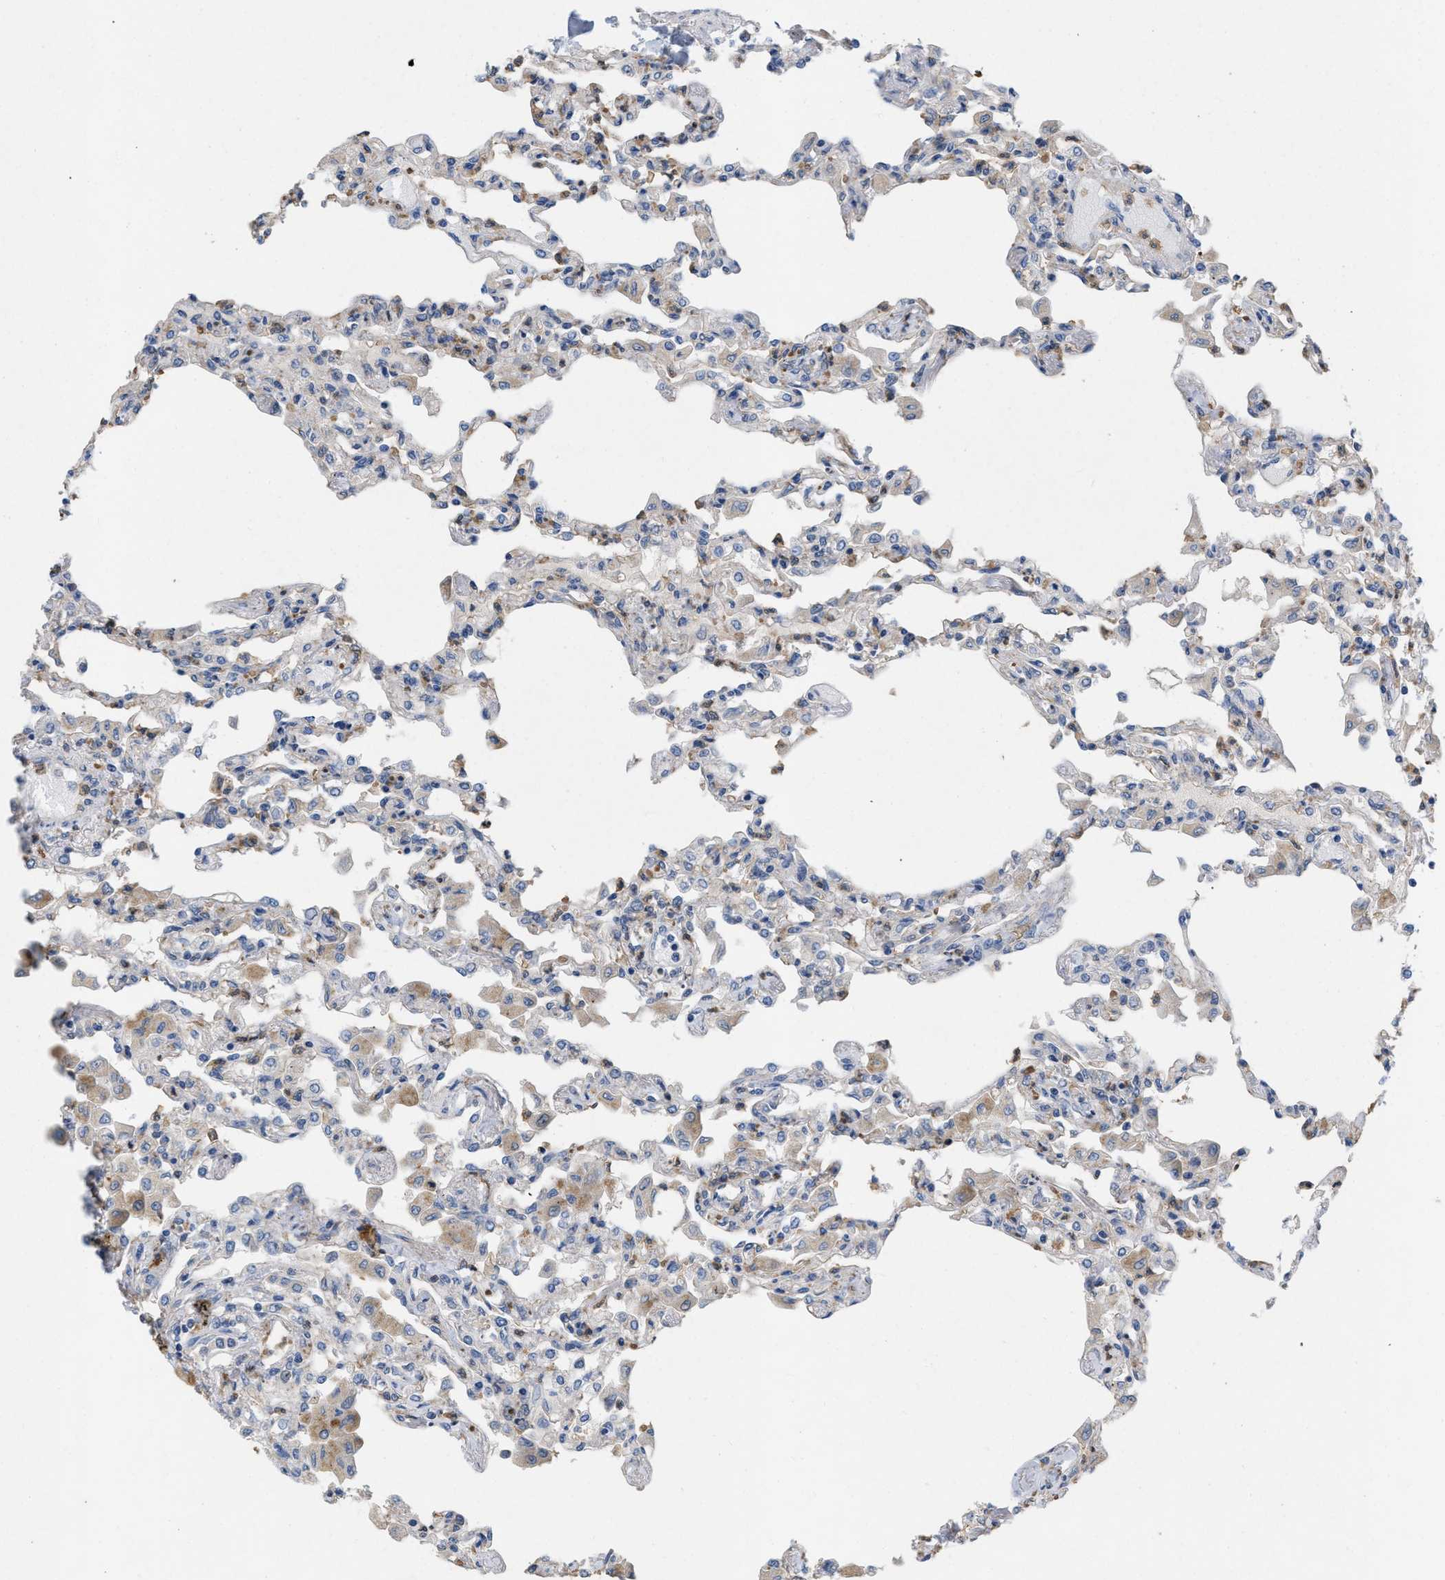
{"staining": {"intensity": "negative", "quantity": "none", "location": "none"}, "tissue": "lung", "cell_type": "Alveolar cells", "image_type": "normal", "snomed": [{"axis": "morphology", "description": "Normal tissue, NOS"}, {"axis": "topography", "description": "Bronchus"}, {"axis": "topography", "description": "Lung"}], "caption": "A photomicrograph of human lung is negative for staining in alveolar cells. The staining was performed using DAB to visualize the protein expression in brown, while the nuclei were stained in blue with hematoxylin (Magnification: 20x).", "gene": "PLPPR5", "patient": {"sex": "female", "age": 49}}